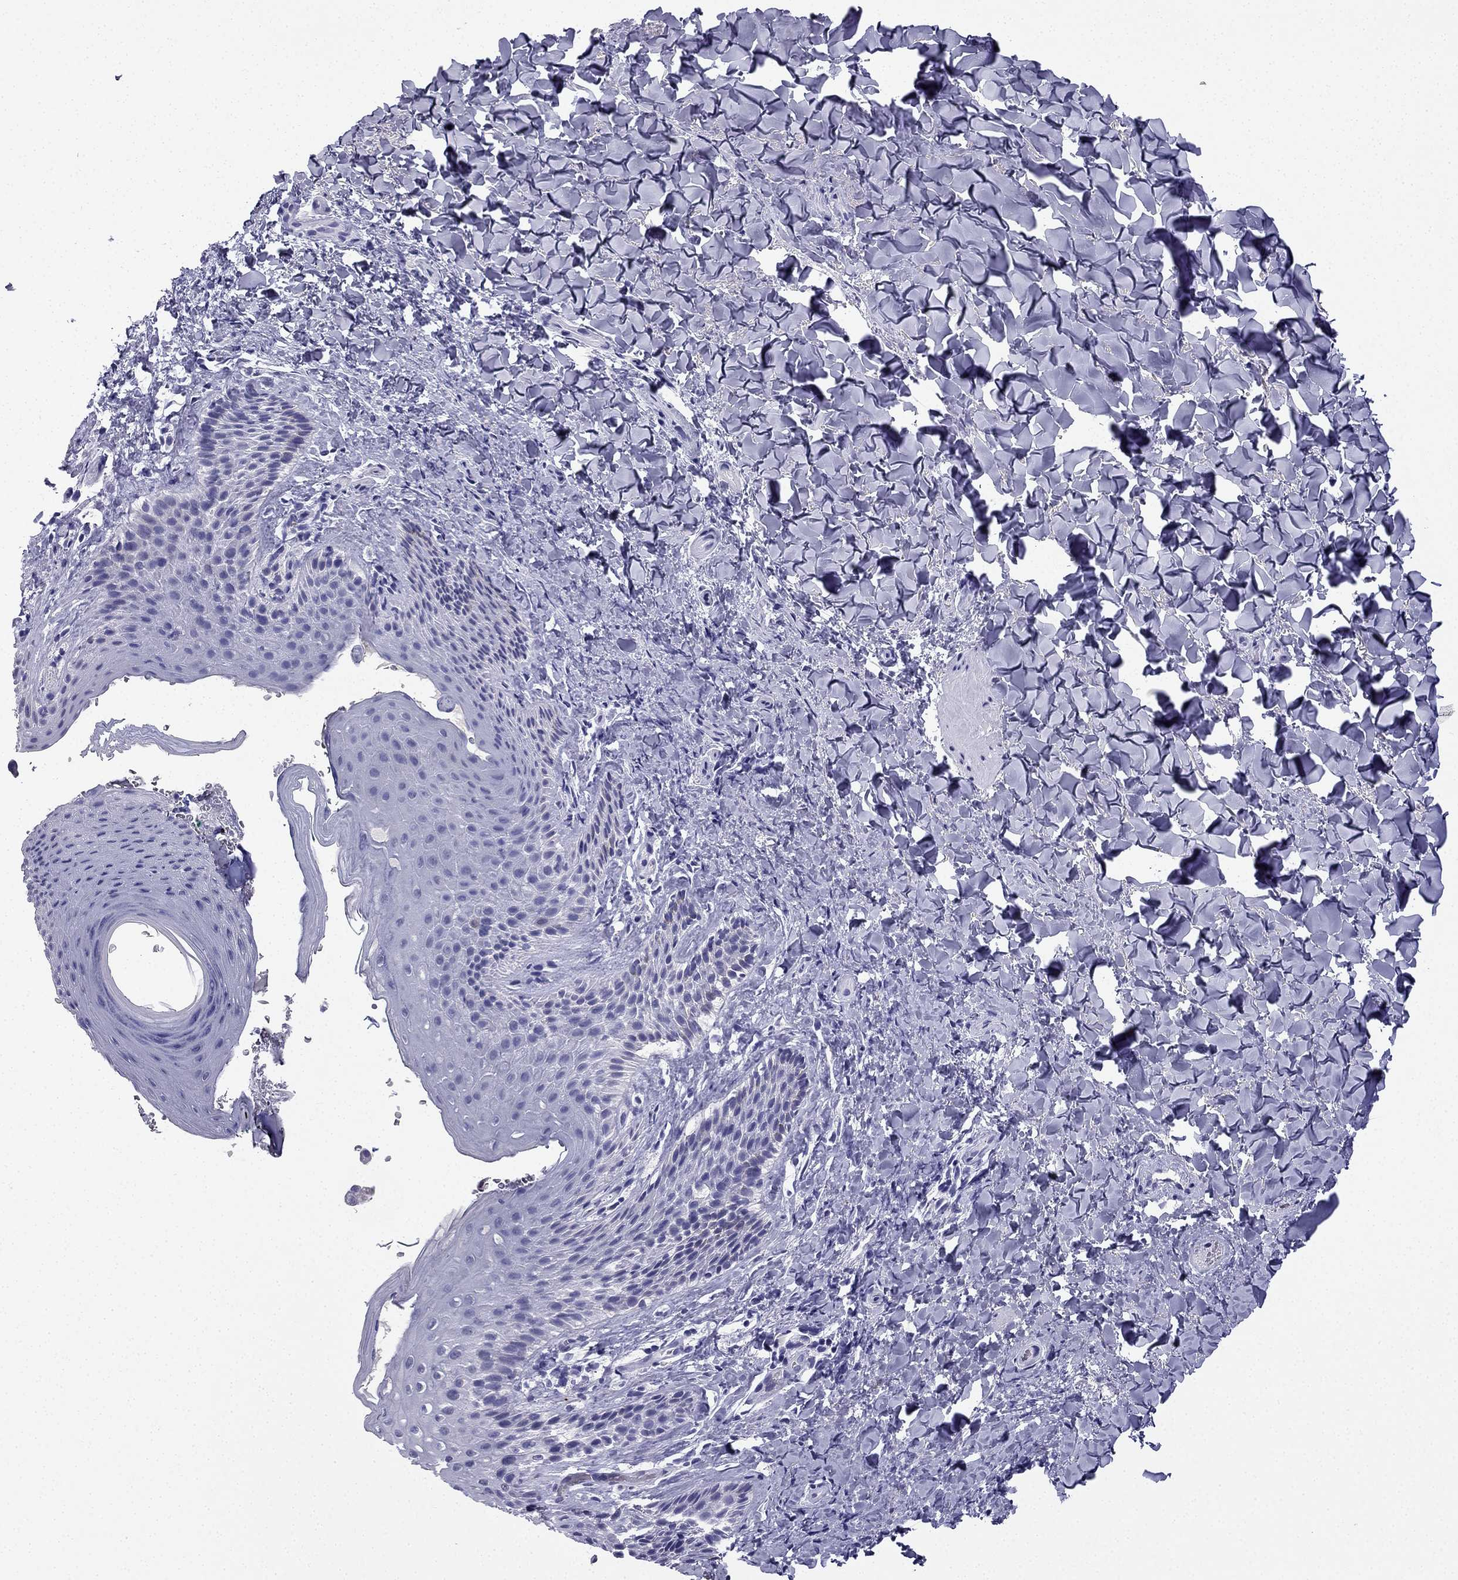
{"staining": {"intensity": "negative", "quantity": "none", "location": "none"}, "tissue": "skin", "cell_type": "Epidermal cells", "image_type": "normal", "snomed": [{"axis": "morphology", "description": "Normal tissue, NOS"}, {"axis": "topography", "description": "Anal"}], "caption": "Normal skin was stained to show a protein in brown. There is no significant expression in epidermal cells.", "gene": "NPTX1", "patient": {"sex": "male", "age": 36}}